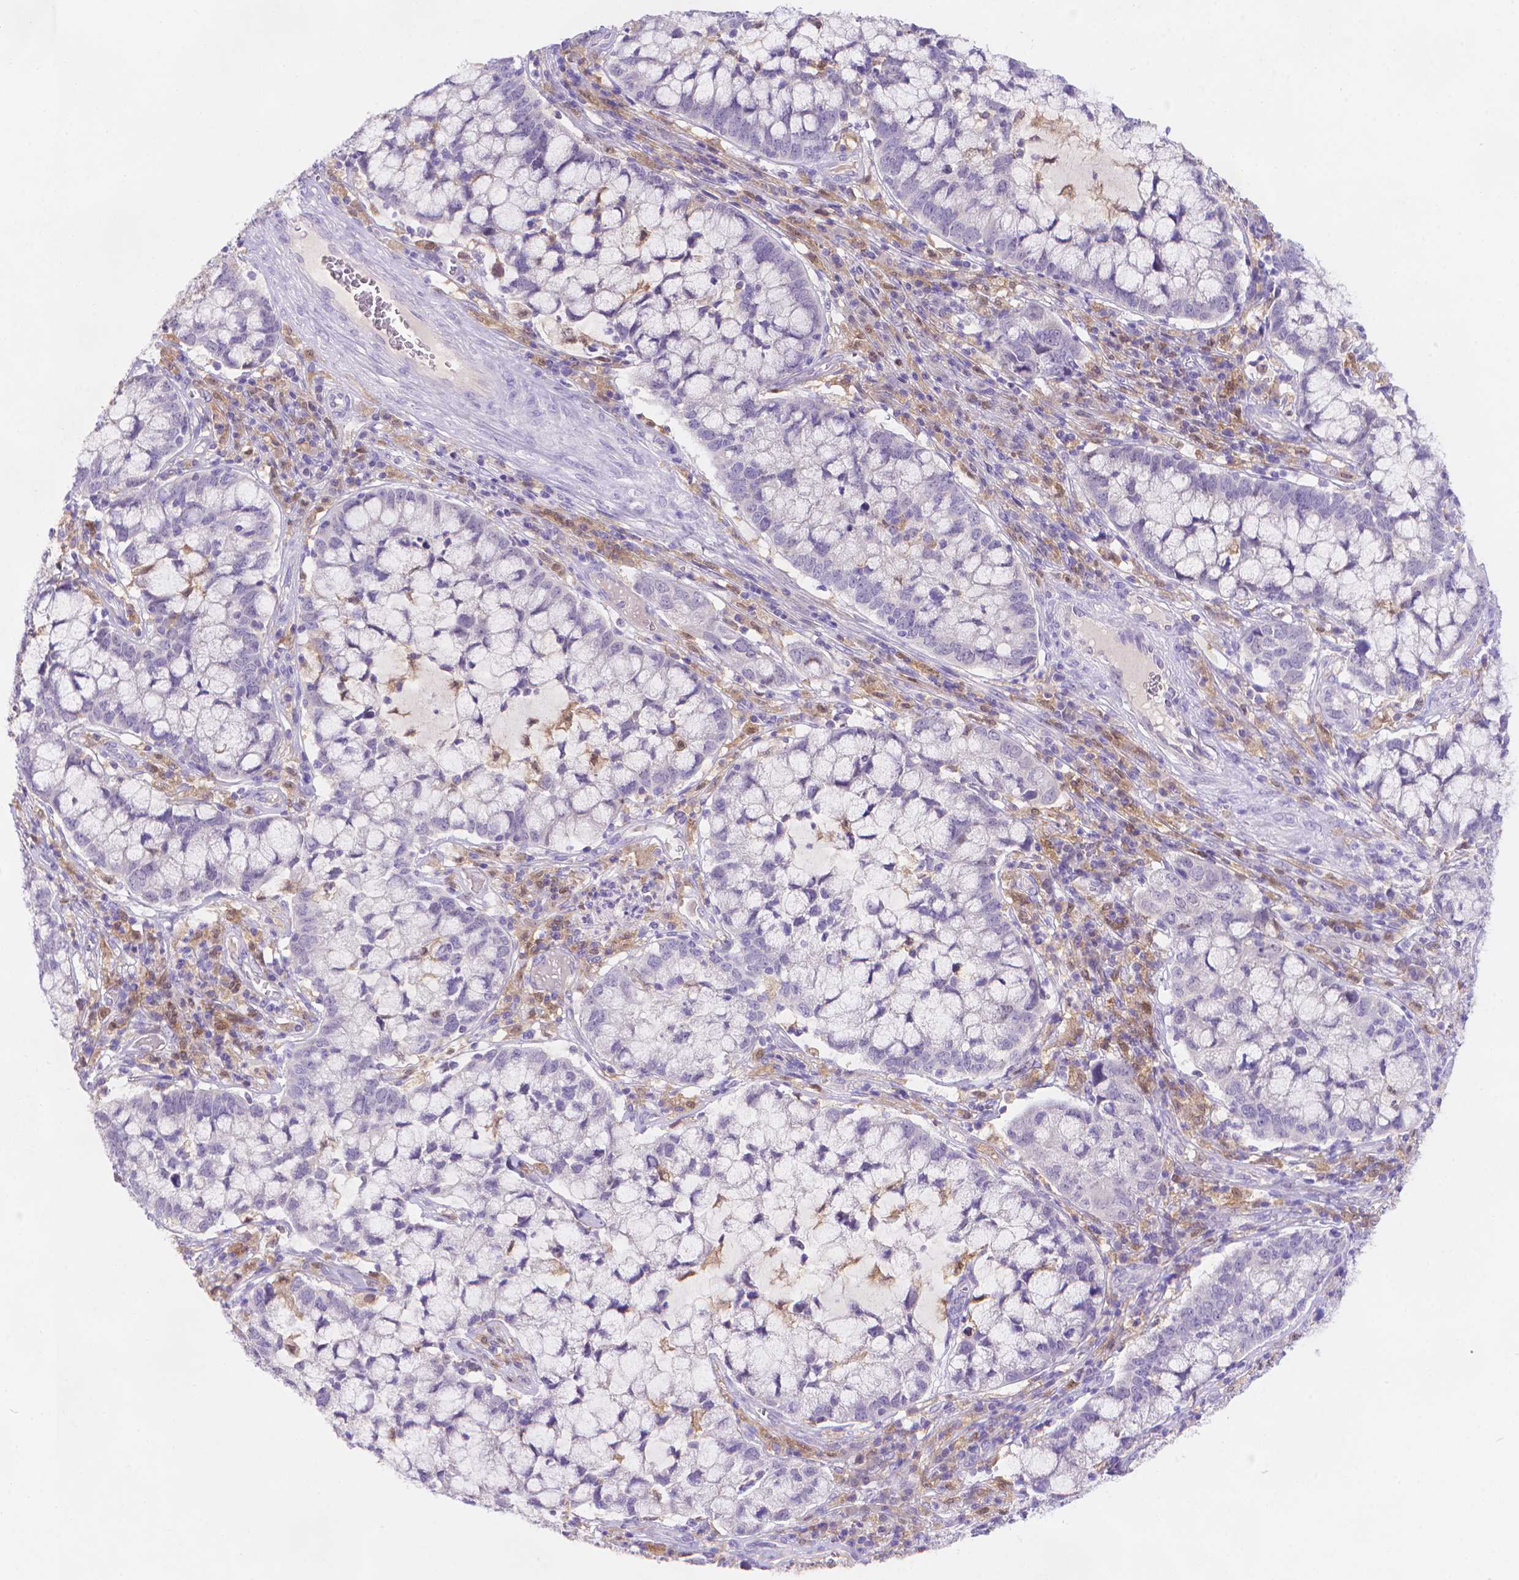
{"staining": {"intensity": "negative", "quantity": "none", "location": "none"}, "tissue": "cervical cancer", "cell_type": "Tumor cells", "image_type": "cancer", "snomed": [{"axis": "morphology", "description": "Adenocarcinoma, NOS"}, {"axis": "topography", "description": "Cervix"}], "caption": "Immunohistochemical staining of human cervical cancer (adenocarcinoma) demonstrates no significant staining in tumor cells. The staining was performed using DAB to visualize the protein expression in brown, while the nuclei were stained in blue with hematoxylin (Magnification: 20x).", "gene": "FGD2", "patient": {"sex": "female", "age": 40}}